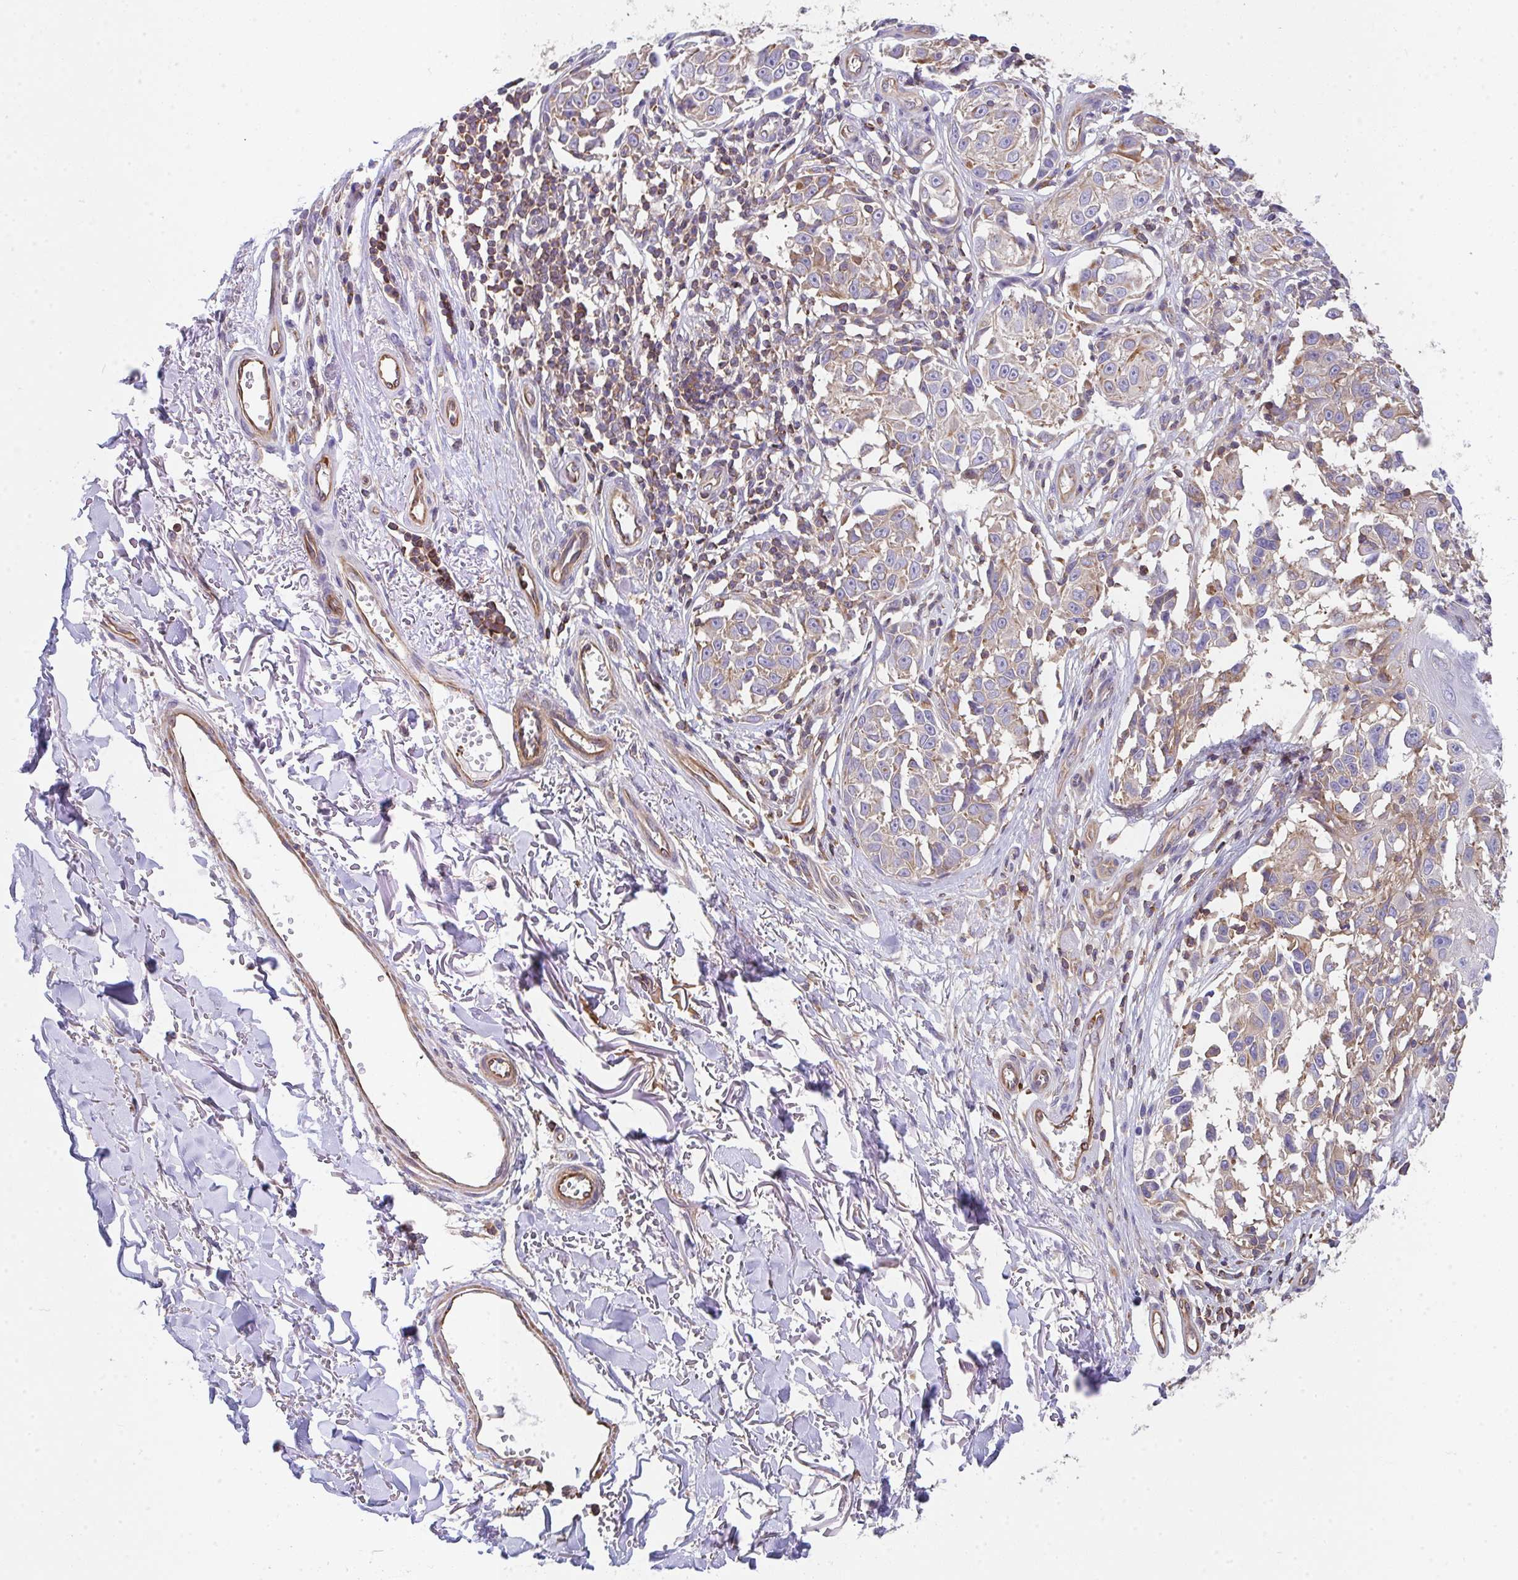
{"staining": {"intensity": "weak", "quantity": ">75%", "location": "cytoplasmic/membranous"}, "tissue": "melanoma", "cell_type": "Tumor cells", "image_type": "cancer", "snomed": [{"axis": "morphology", "description": "Malignant melanoma, NOS"}, {"axis": "topography", "description": "Skin"}], "caption": "Melanoma was stained to show a protein in brown. There is low levels of weak cytoplasmic/membranous staining in approximately >75% of tumor cells.", "gene": "TMEM229A", "patient": {"sex": "male", "age": 73}}